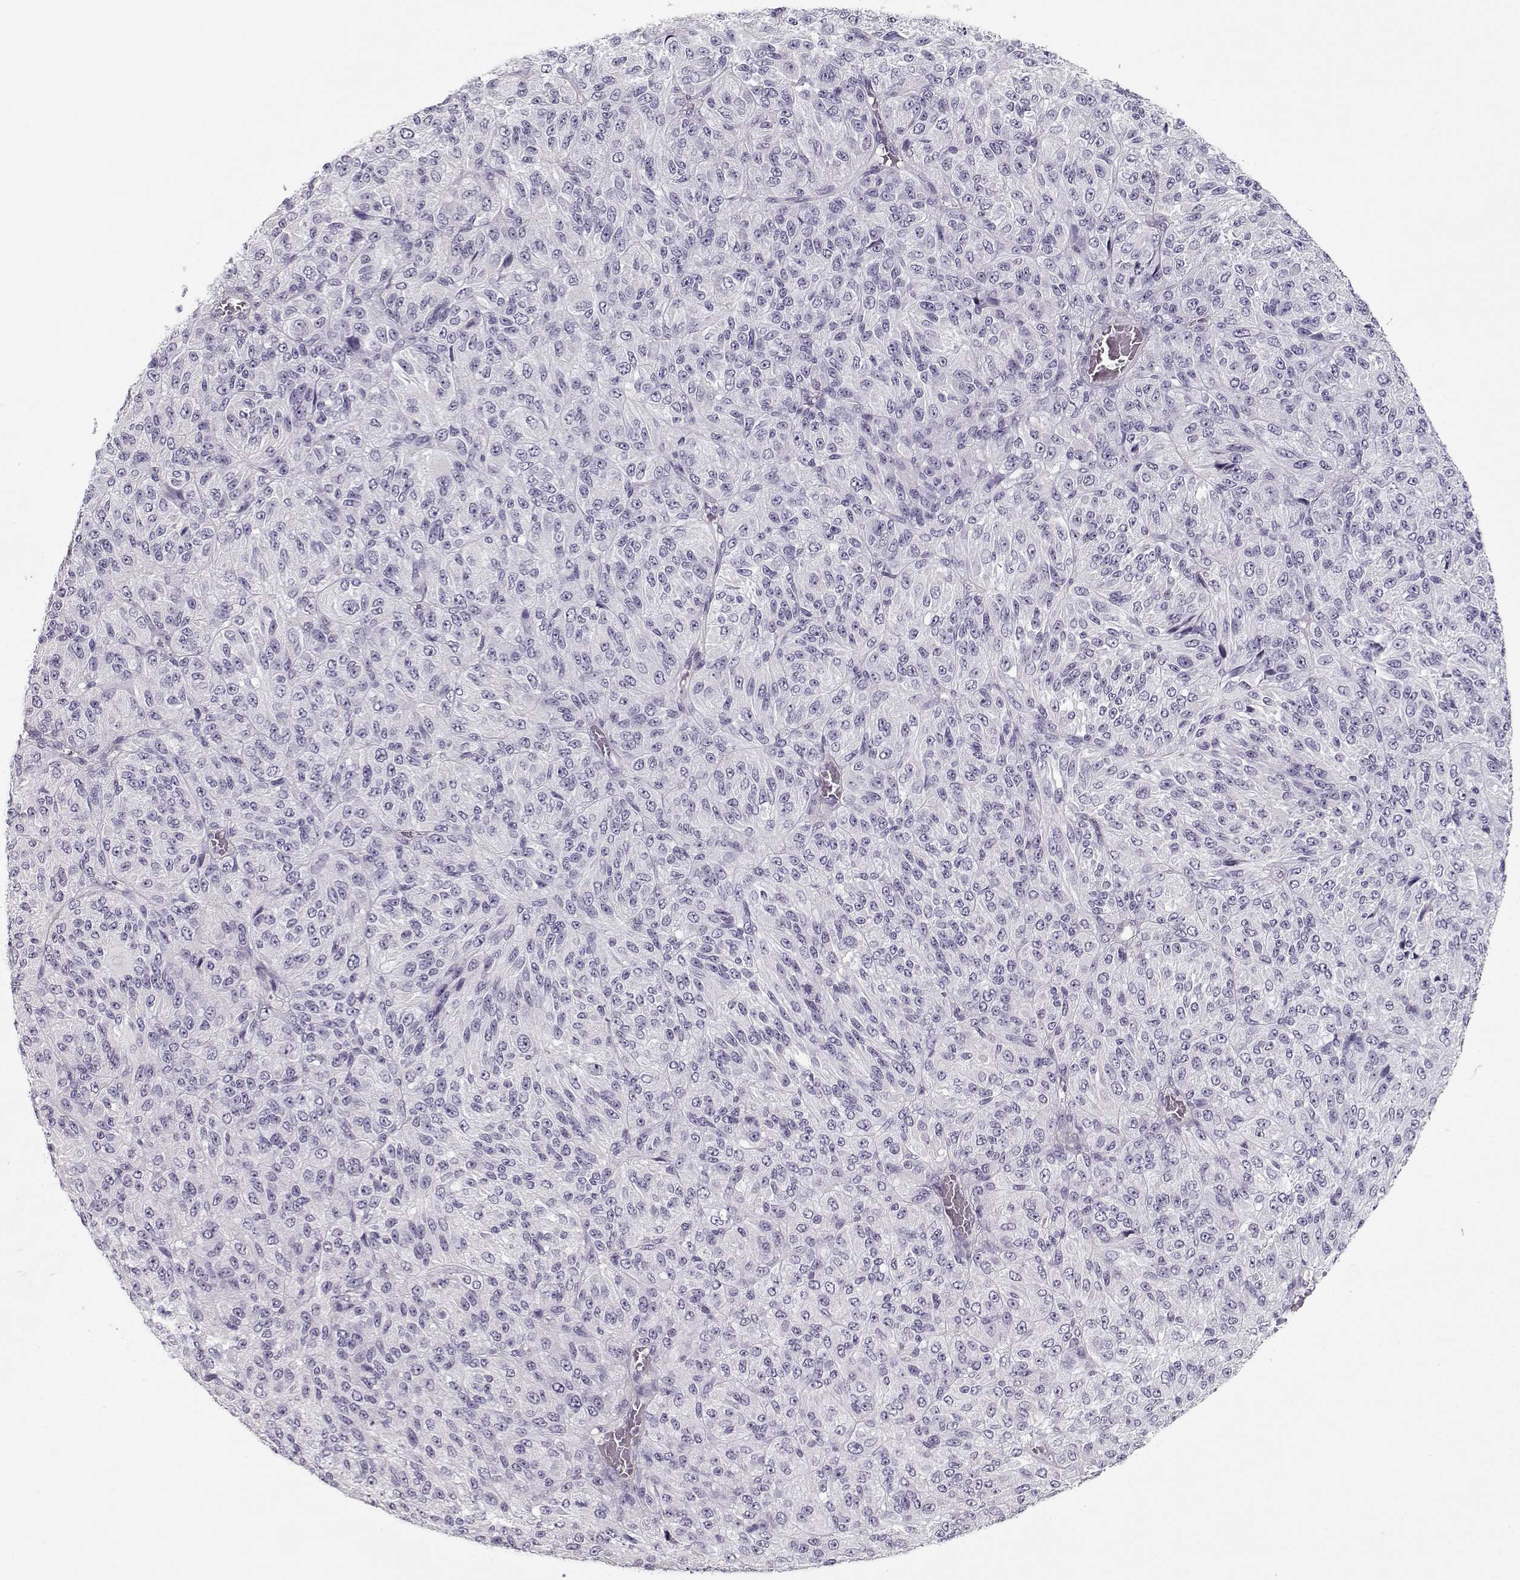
{"staining": {"intensity": "negative", "quantity": "none", "location": "none"}, "tissue": "melanoma", "cell_type": "Tumor cells", "image_type": "cancer", "snomed": [{"axis": "morphology", "description": "Malignant melanoma, Metastatic site"}, {"axis": "topography", "description": "Brain"}], "caption": "This histopathology image is of melanoma stained with immunohistochemistry (IHC) to label a protein in brown with the nuclei are counter-stained blue. There is no expression in tumor cells.", "gene": "CCDC136", "patient": {"sex": "female", "age": 56}}